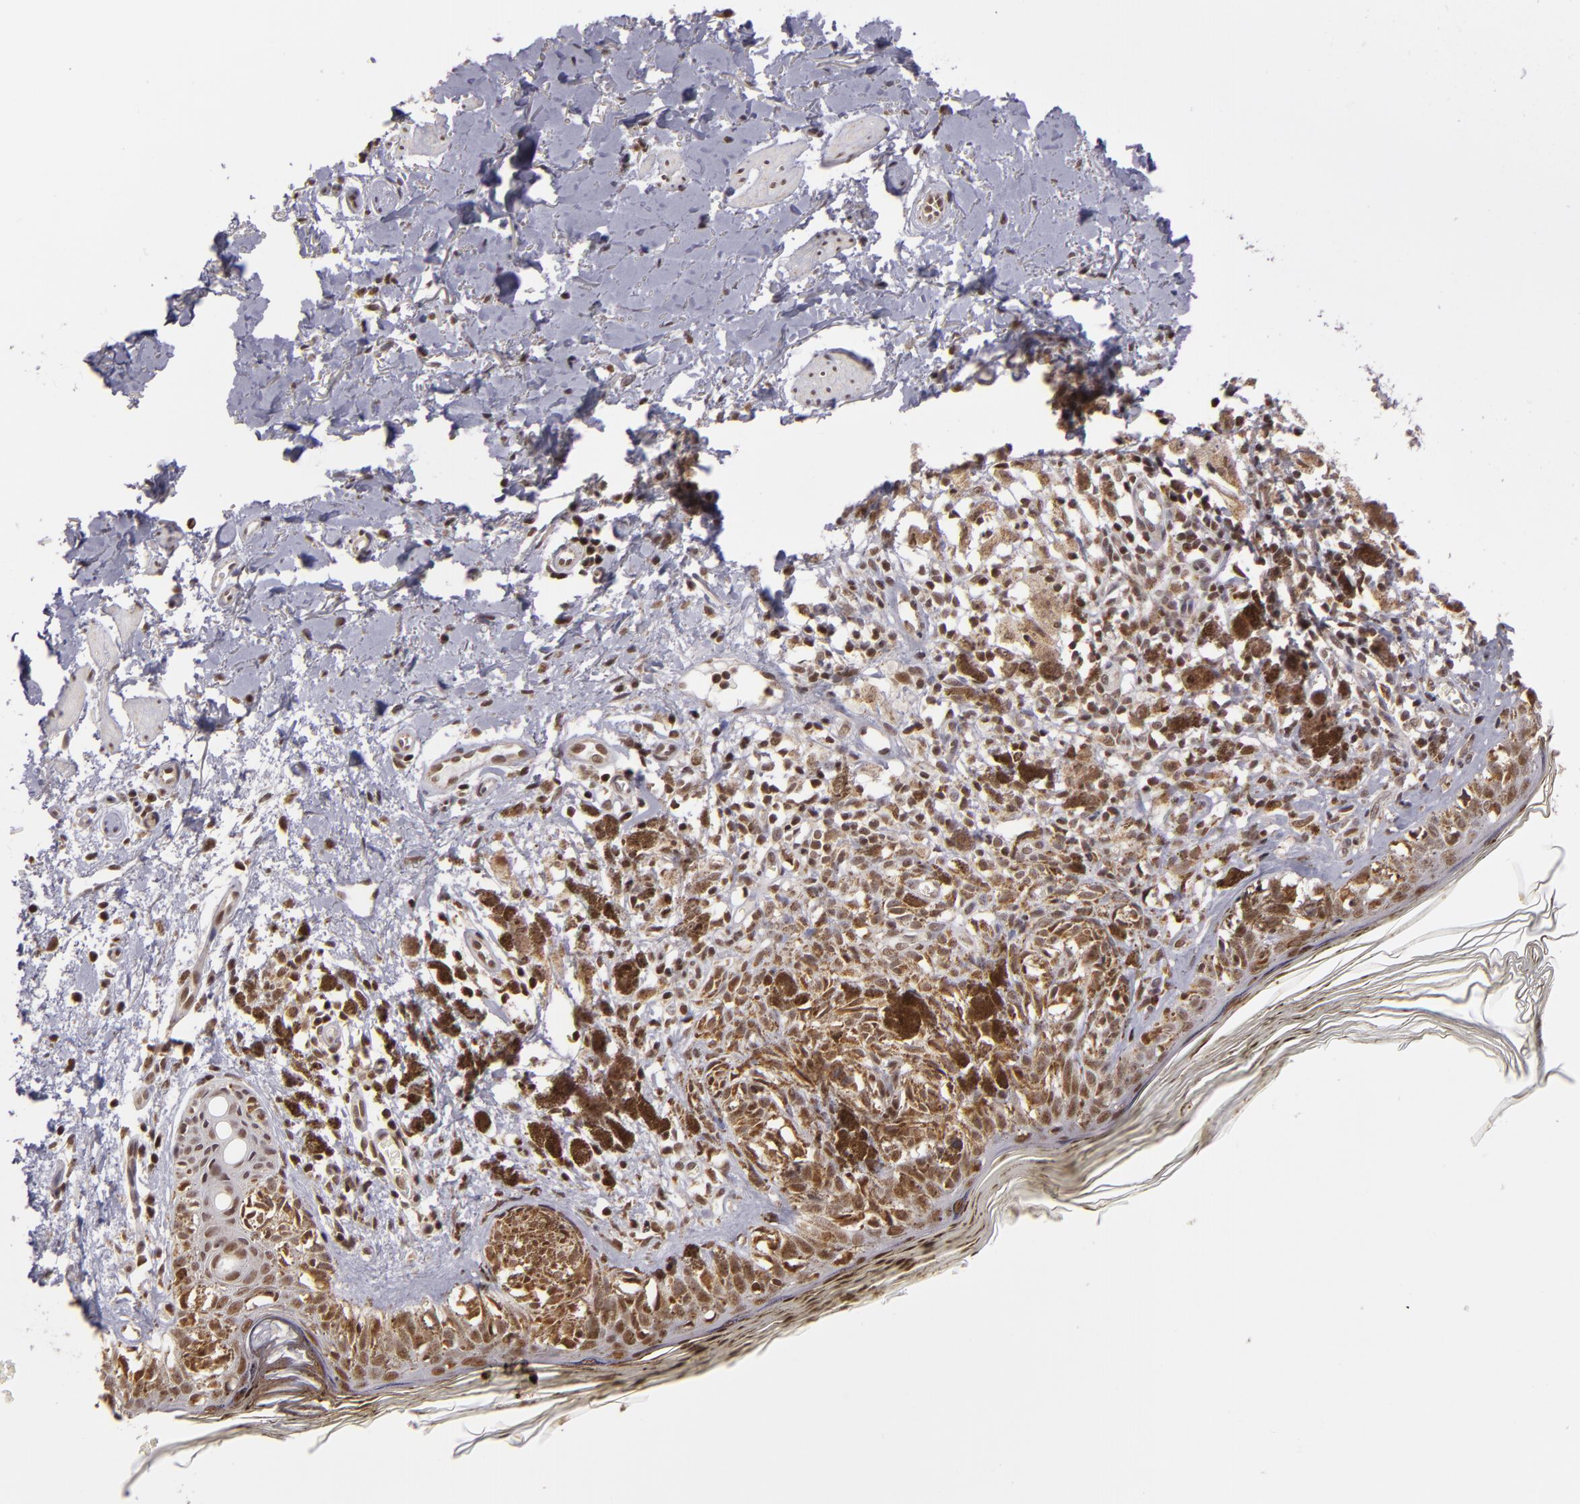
{"staining": {"intensity": "weak", "quantity": ">75%", "location": "cytoplasmic/membranous,nuclear"}, "tissue": "melanoma", "cell_type": "Tumor cells", "image_type": "cancer", "snomed": [{"axis": "morphology", "description": "Malignant melanoma, NOS"}, {"axis": "topography", "description": "Skin"}], "caption": "A histopathology image showing weak cytoplasmic/membranous and nuclear positivity in approximately >75% of tumor cells in malignant melanoma, as visualized by brown immunohistochemical staining.", "gene": "MXD1", "patient": {"sex": "male", "age": 88}}